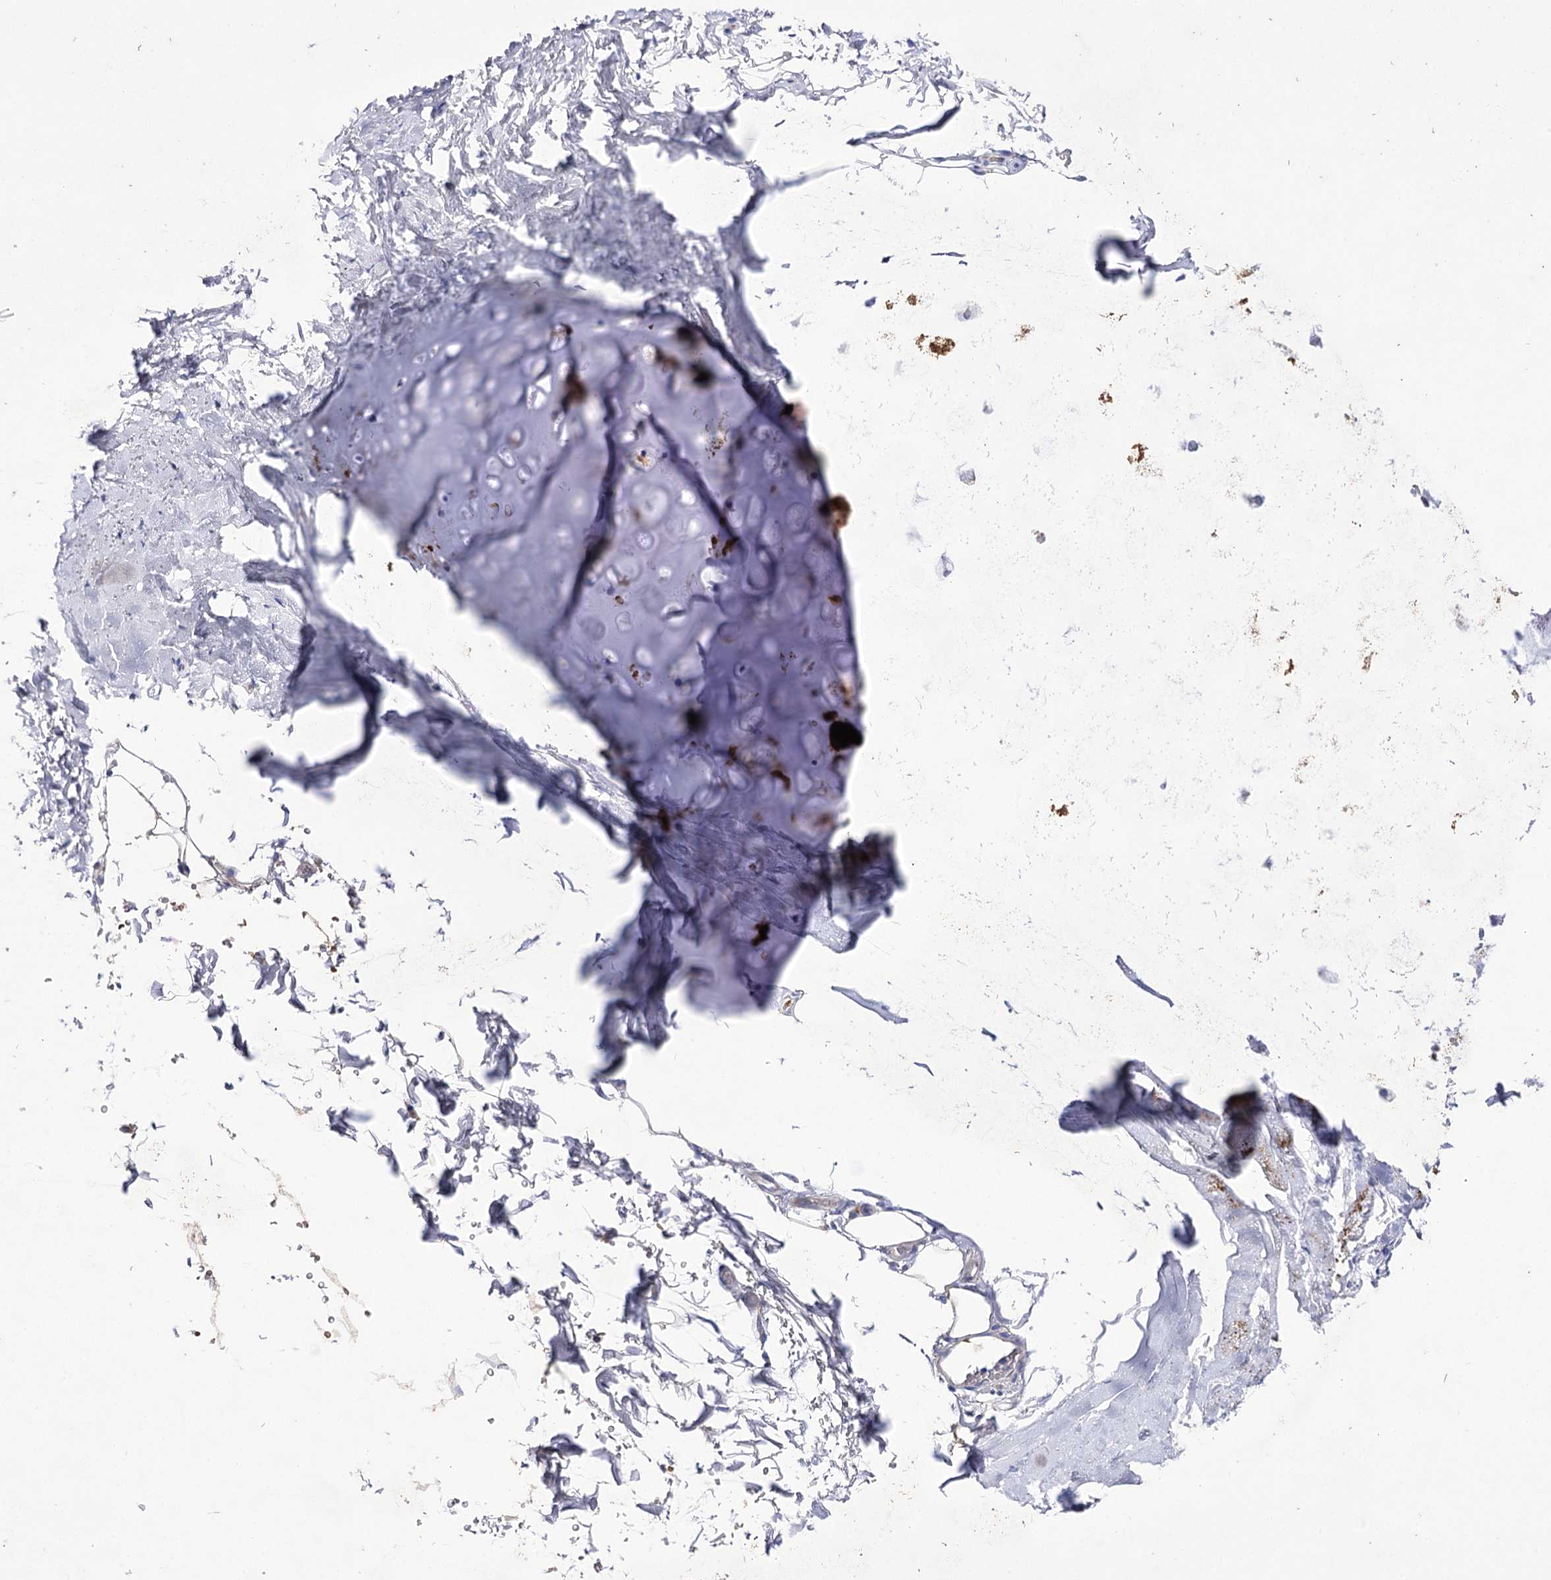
{"staining": {"intensity": "negative", "quantity": "none", "location": "none"}, "tissue": "adipose tissue", "cell_type": "Adipocytes", "image_type": "normal", "snomed": [{"axis": "morphology", "description": "Normal tissue, NOS"}, {"axis": "topography", "description": "Cartilage tissue"}, {"axis": "topography", "description": "Bronchus"}], "caption": "The IHC histopathology image has no significant expression in adipocytes of adipose tissue. (DAB IHC visualized using brightfield microscopy, high magnification).", "gene": "COX15", "patient": {"sex": "female", "age": 73}}